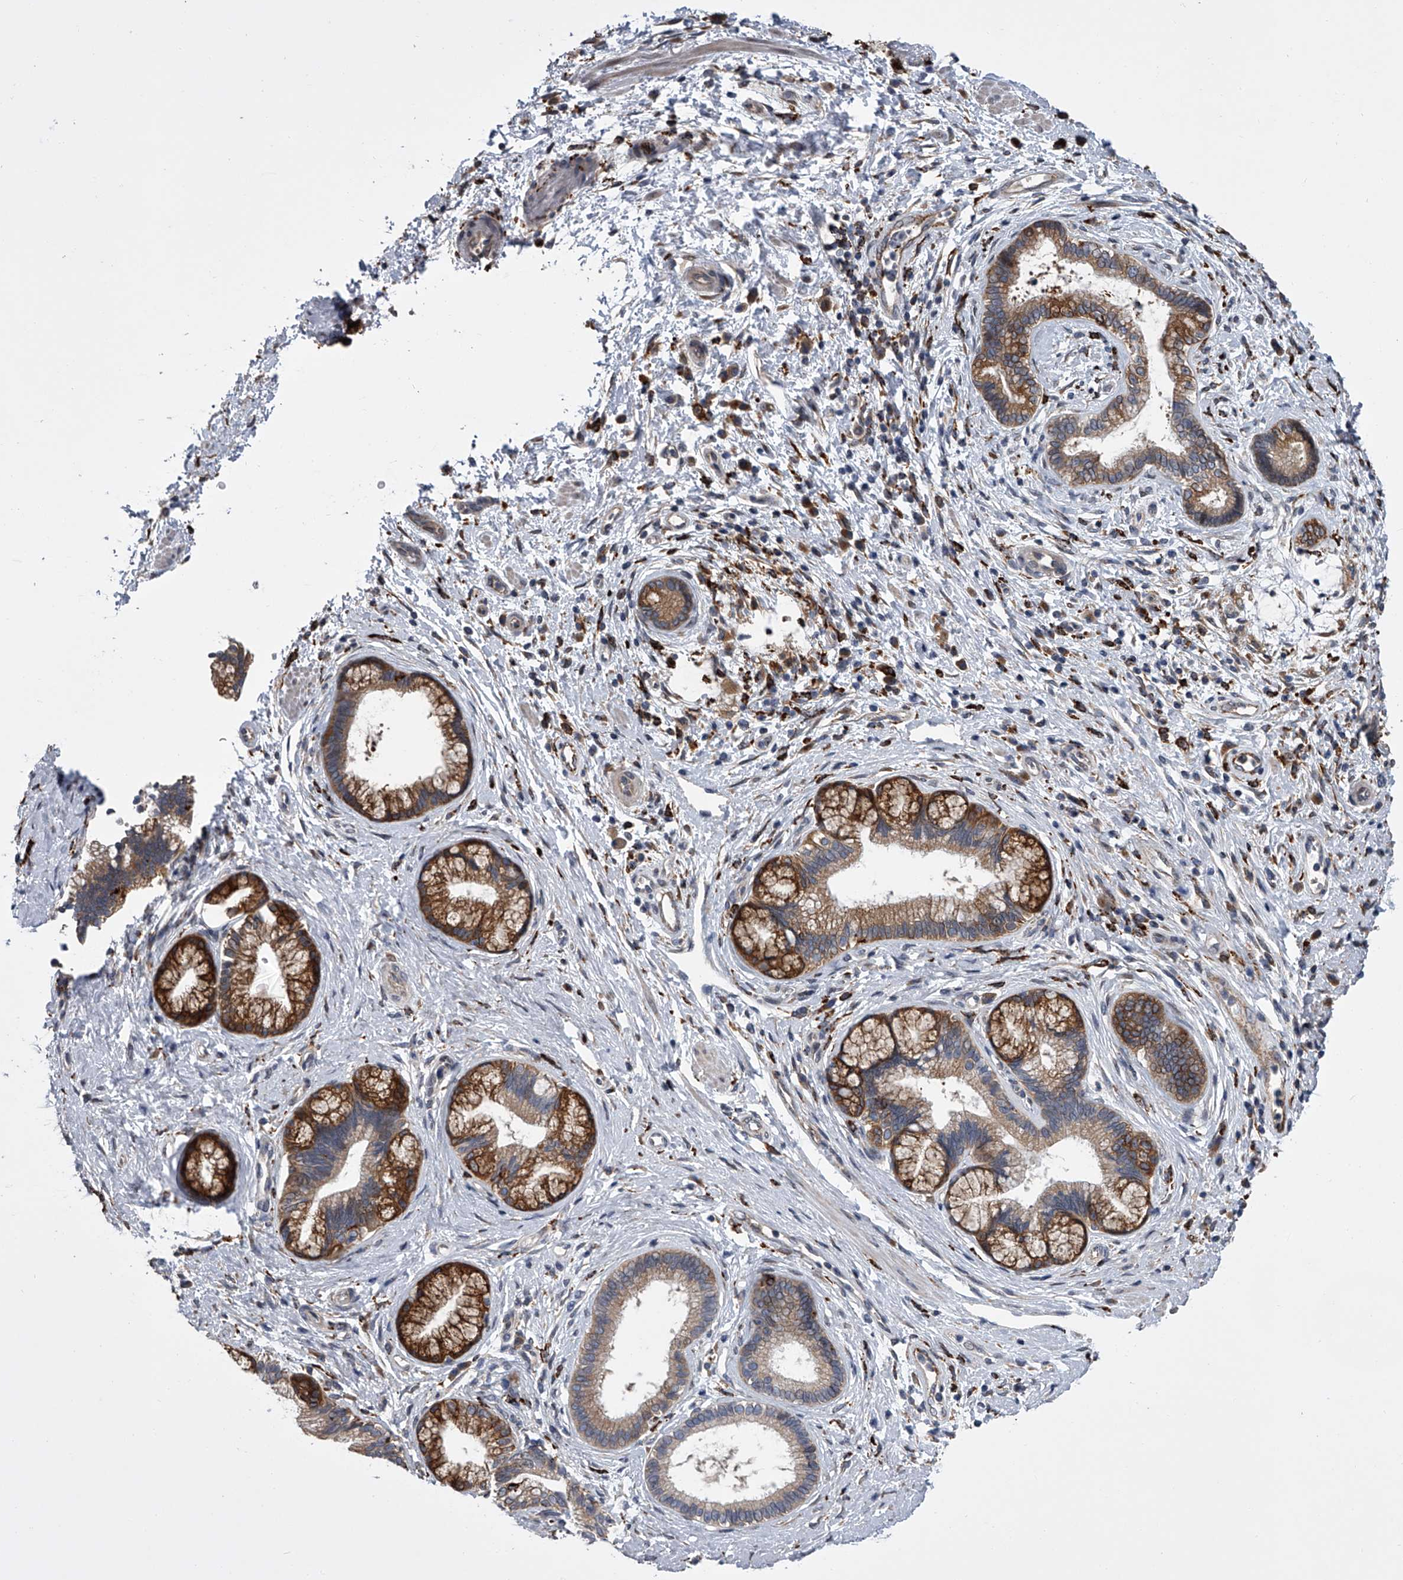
{"staining": {"intensity": "strong", "quantity": "25%-75%", "location": "cytoplasmic/membranous"}, "tissue": "pancreatic cancer", "cell_type": "Tumor cells", "image_type": "cancer", "snomed": [{"axis": "morphology", "description": "Adenocarcinoma, NOS"}, {"axis": "topography", "description": "Pancreas"}], "caption": "The histopathology image exhibits immunohistochemical staining of pancreatic adenocarcinoma. There is strong cytoplasmic/membranous positivity is appreciated in approximately 25%-75% of tumor cells.", "gene": "TRIM8", "patient": {"sex": "female", "age": 73}}